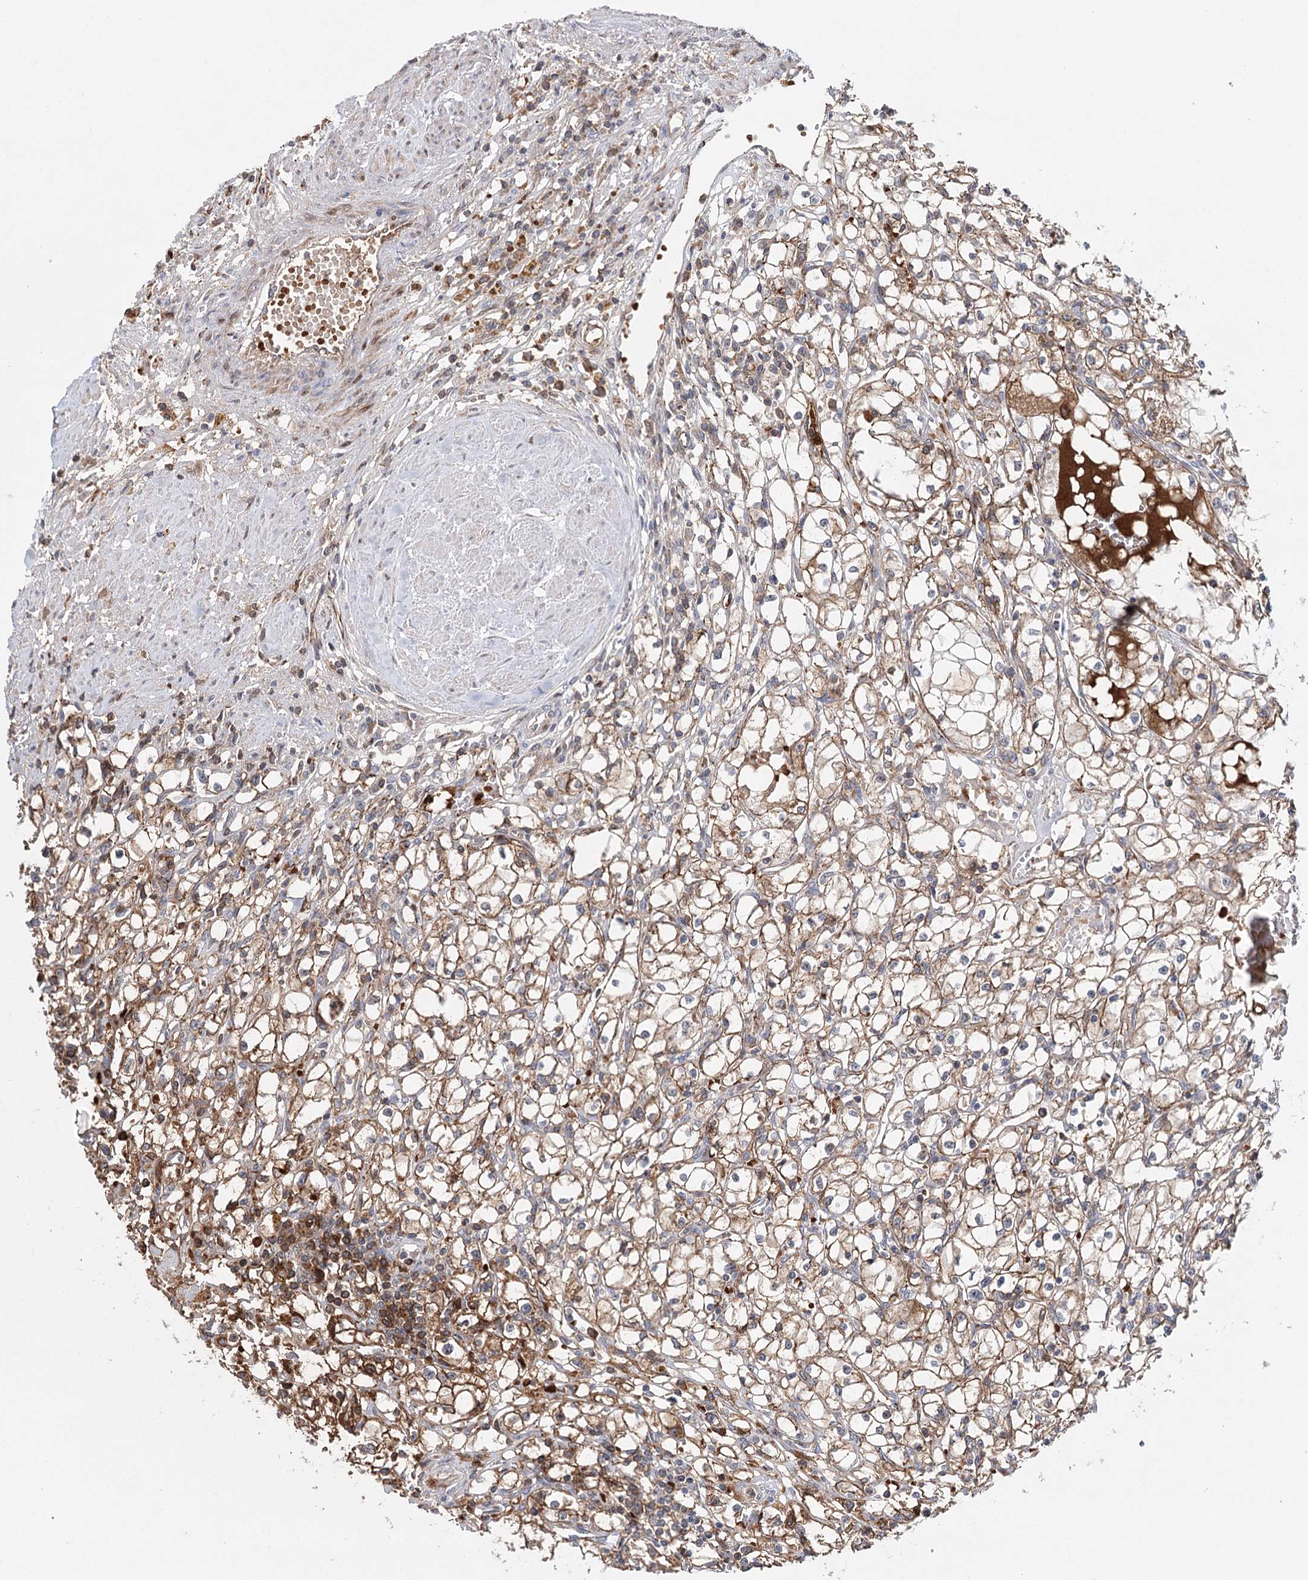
{"staining": {"intensity": "moderate", "quantity": ">75%", "location": "cytoplasmic/membranous"}, "tissue": "renal cancer", "cell_type": "Tumor cells", "image_type": "cancer", "snomed": [{"axis": "morphology", "description": "Adenocarcinoma, NOS"}, {"axis": "topography", "description": "Kidney"}], "caption": "Renal cancer tissue reveals moderate cytoplasmic/membranous positivity in approximately >75% of tumor cells (DAB (3,3'-diaminobenzidine) = brown stain, brightfield microscopy at high magnification).", "gene": "PKP4", "patient": {"sex": "male", "age": 56}}